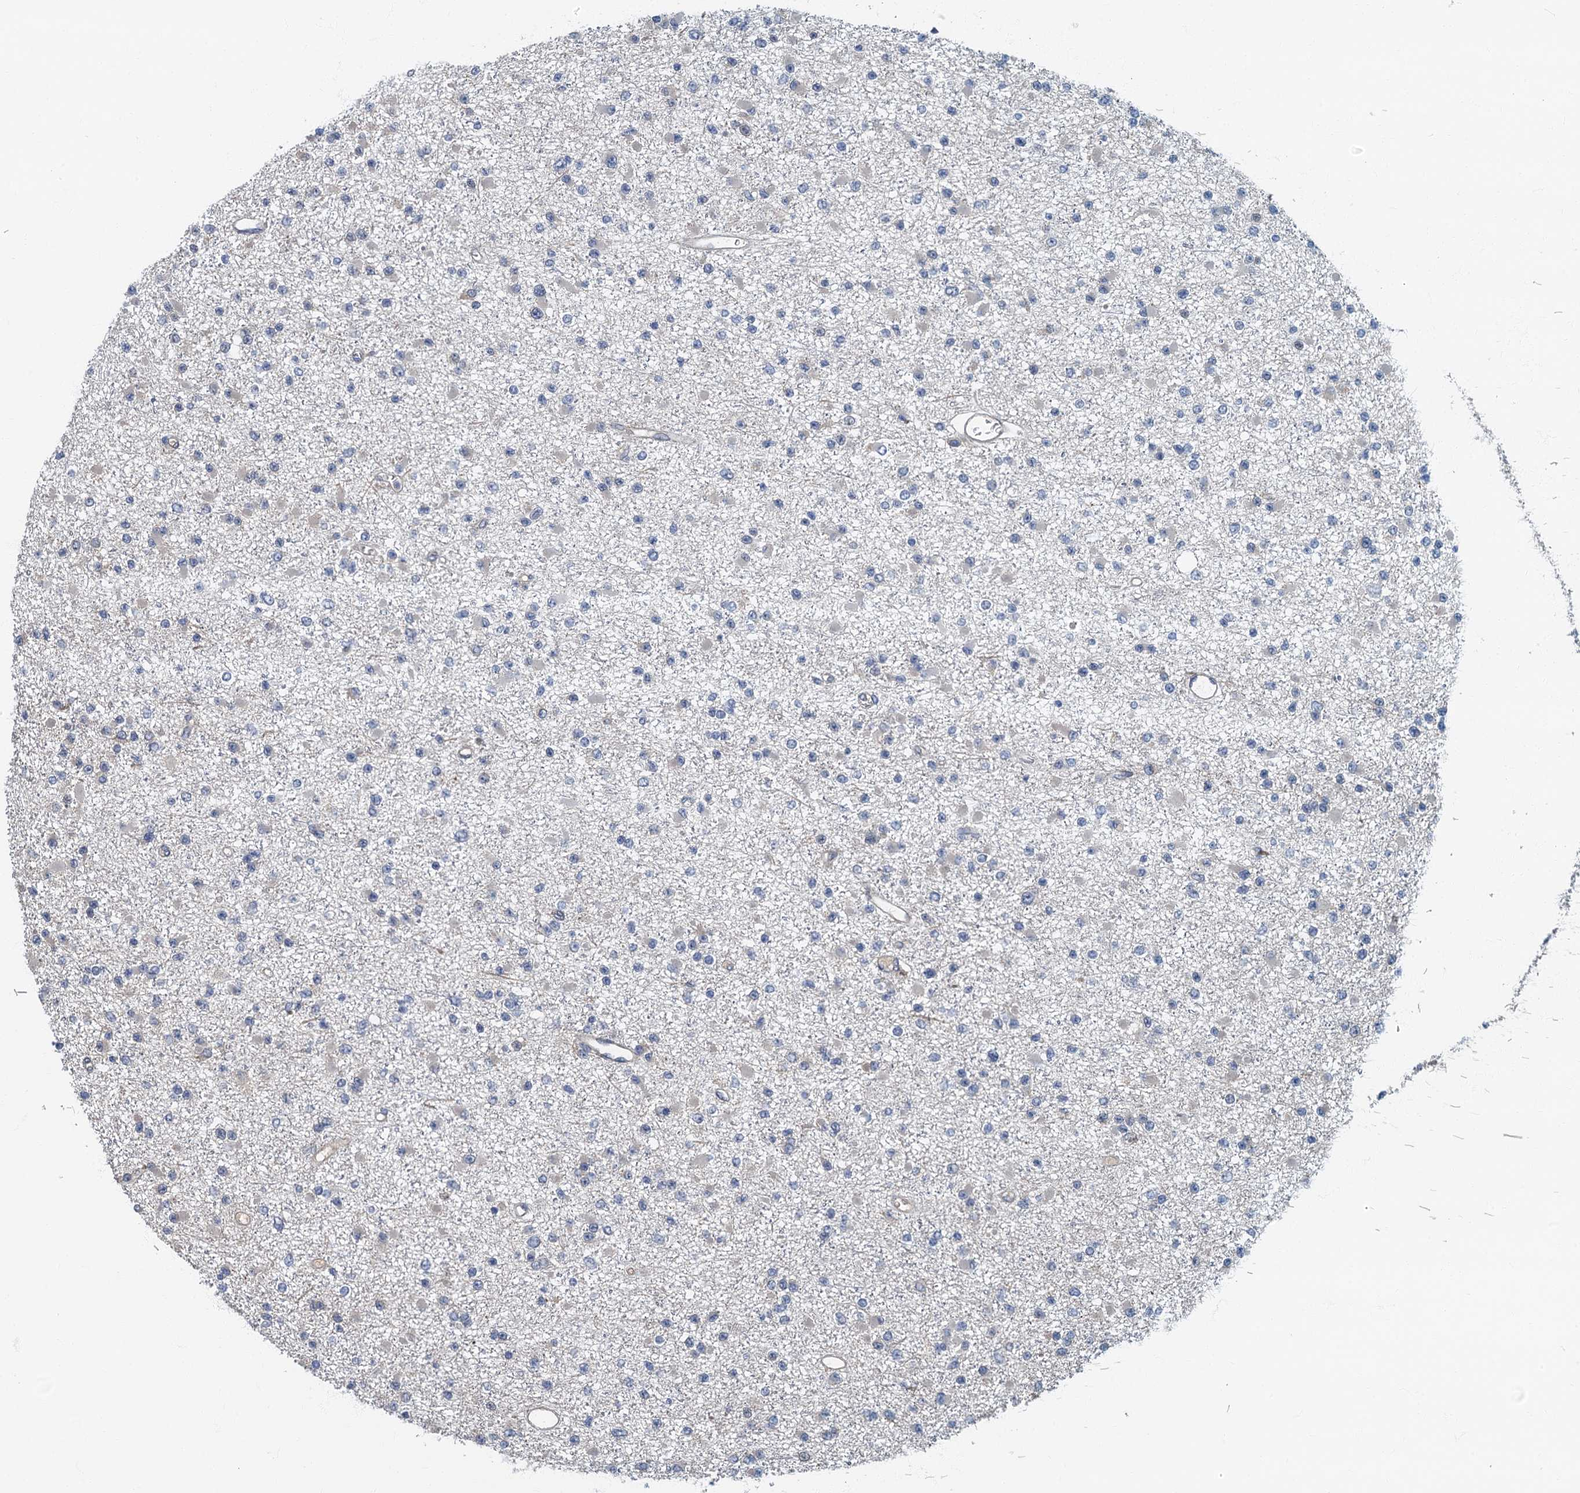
{"staining": {"intensity": "negative", "quantity": "none", "location": "none"}, "tissue": "glioma", "cell_type": "Tumor cells", "image_type": "cancer", "snomed": [{"axis": "morphology", "description": "Glioma, malignant, Low grade"}, {"axis": "topography", "description": "Brain"}], "caption": "This image is of malignant glioma (low-grade) stained with IHC to label a protein in brown with the nuclei are counter-stained blue. There is no positivity in tumor cells.", "gene": "CKAP2L", "patient": {"sex": "female", "age": 22}}